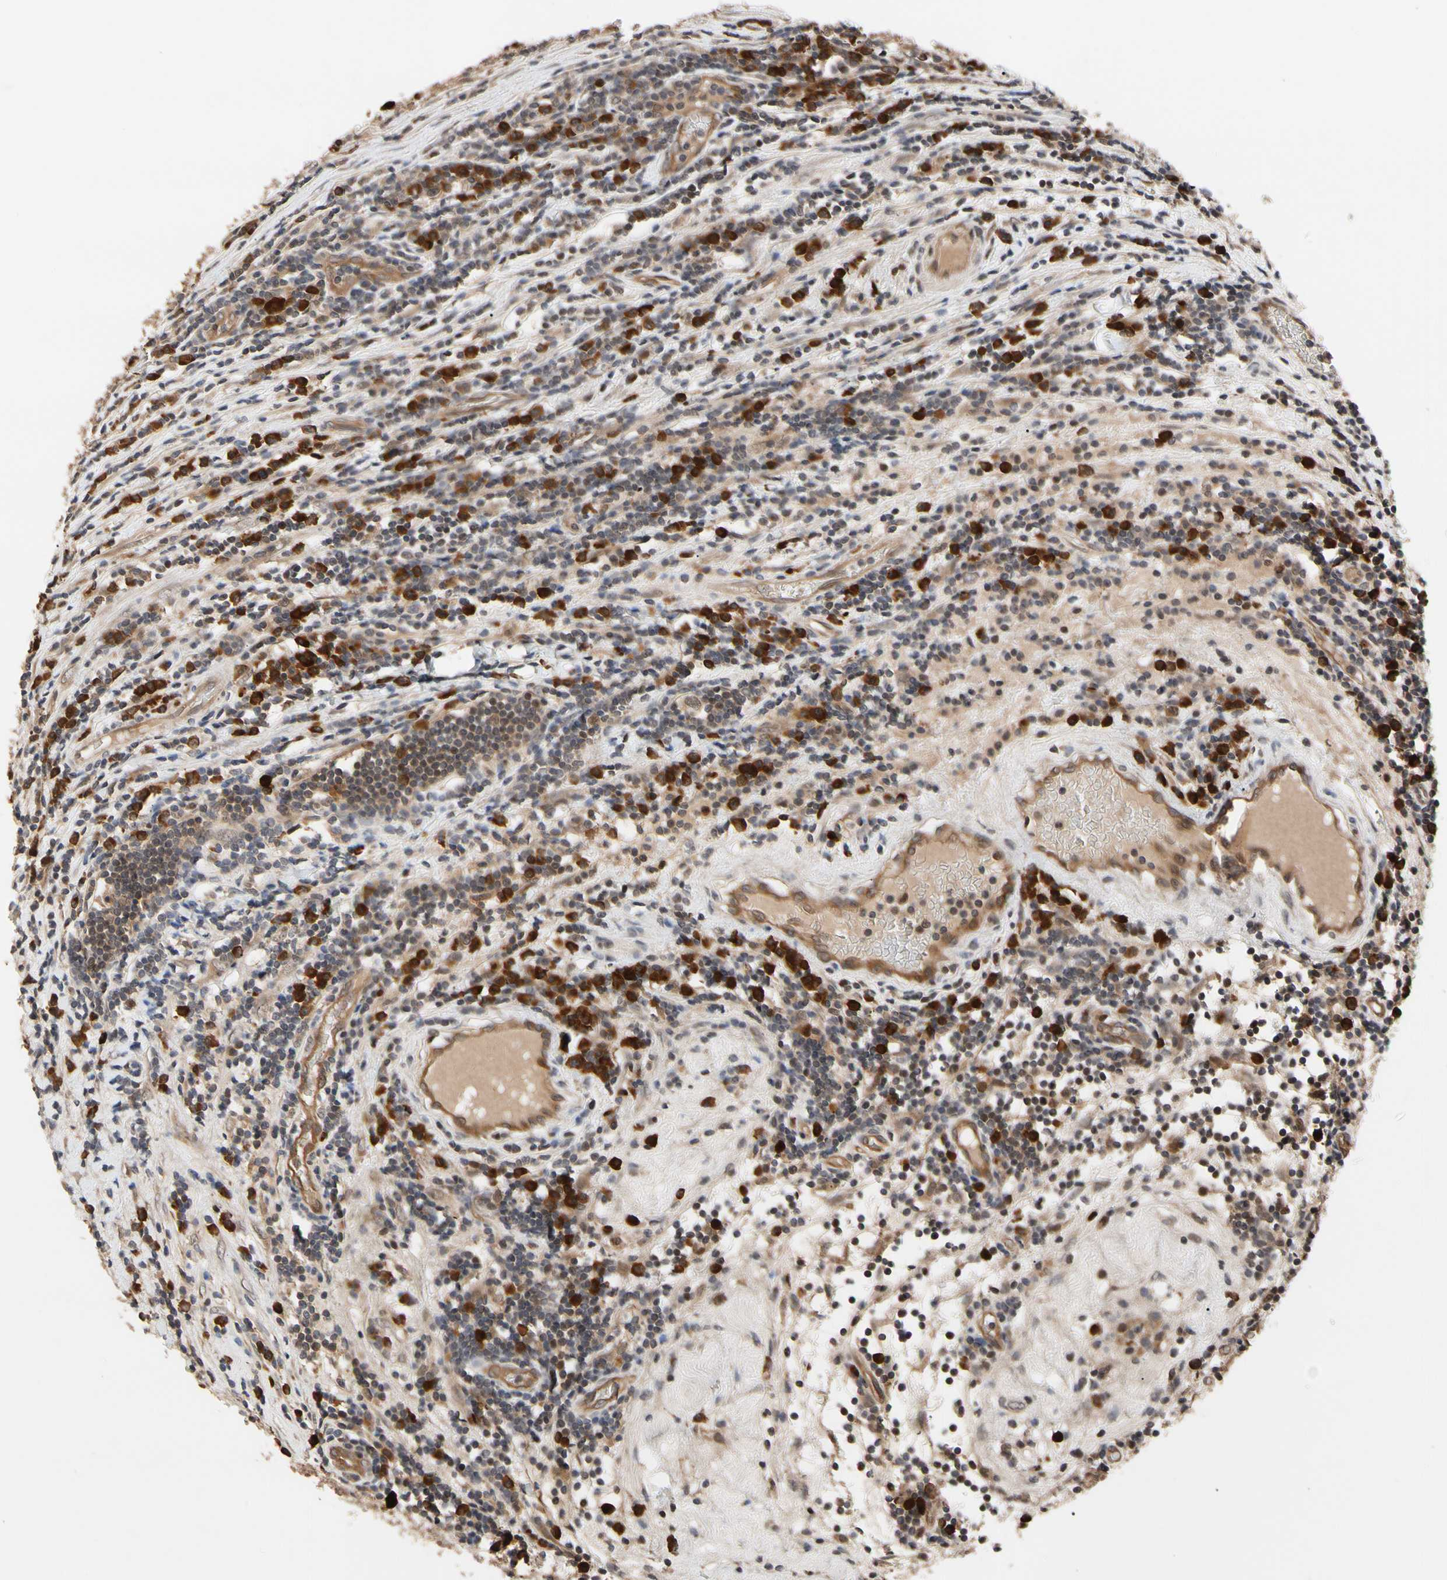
{"staining": {"intensity": "strong", "quantity": ">75%", "location": "cytoplasmic/membranous"}, "tissue": "testis cancer", "cell_type": "Tumor cells", "image_type": "cancer", "snomed": [{"axis": "morphology", "description": "Seminoma, NOS"}, {"axis": "topography", "description": "Testis"}], "caption": "Protein analysis of seminoma (testis) tissue displays strong cytoplasmic/membranous staining in approximately >75% of tumor cells.", "gene": "CYTIP", "patient": {"sex": "male", "age": 43}}